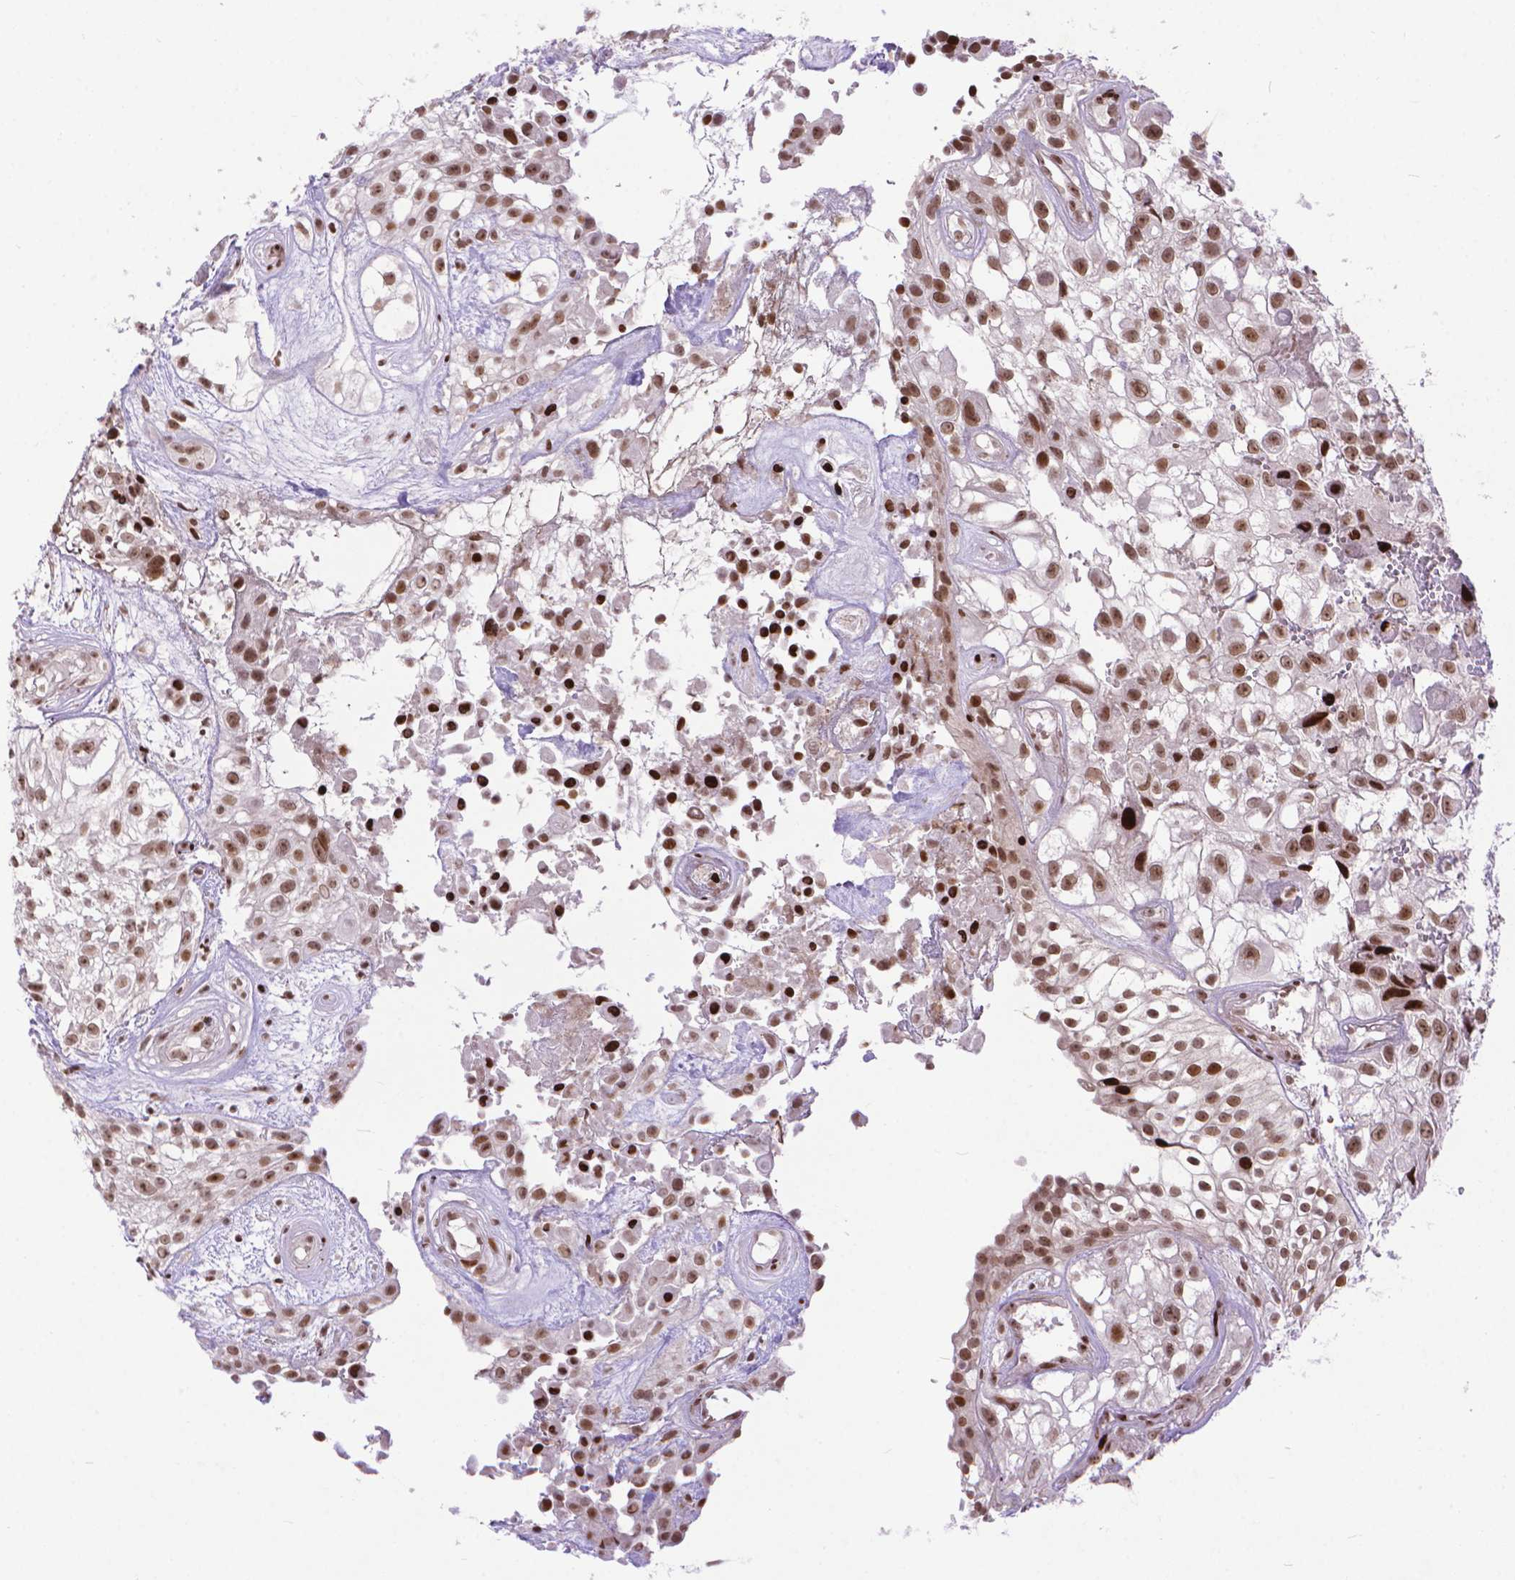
{"staining": {"intensity": "moderate", "quantity": ">75%", "location": "nuclear"}, "tissue": "urothelial cancer", "cell_type": "Tumor cells", "image_type": "cancer", "snomed": [{"axis": "morphology", "description": "Urothelial carcinoma, High grade"}, {"axis": "topography", "description": "Urinary bladder"}], "caption": "The photomicrograph shows a brown stain indicating the presence of a protein in the nuclear of tumor cells in high-grade urothelial carcinoma.", "gene": "AMER1", "patient": {"sex": "male", "age": 56}}